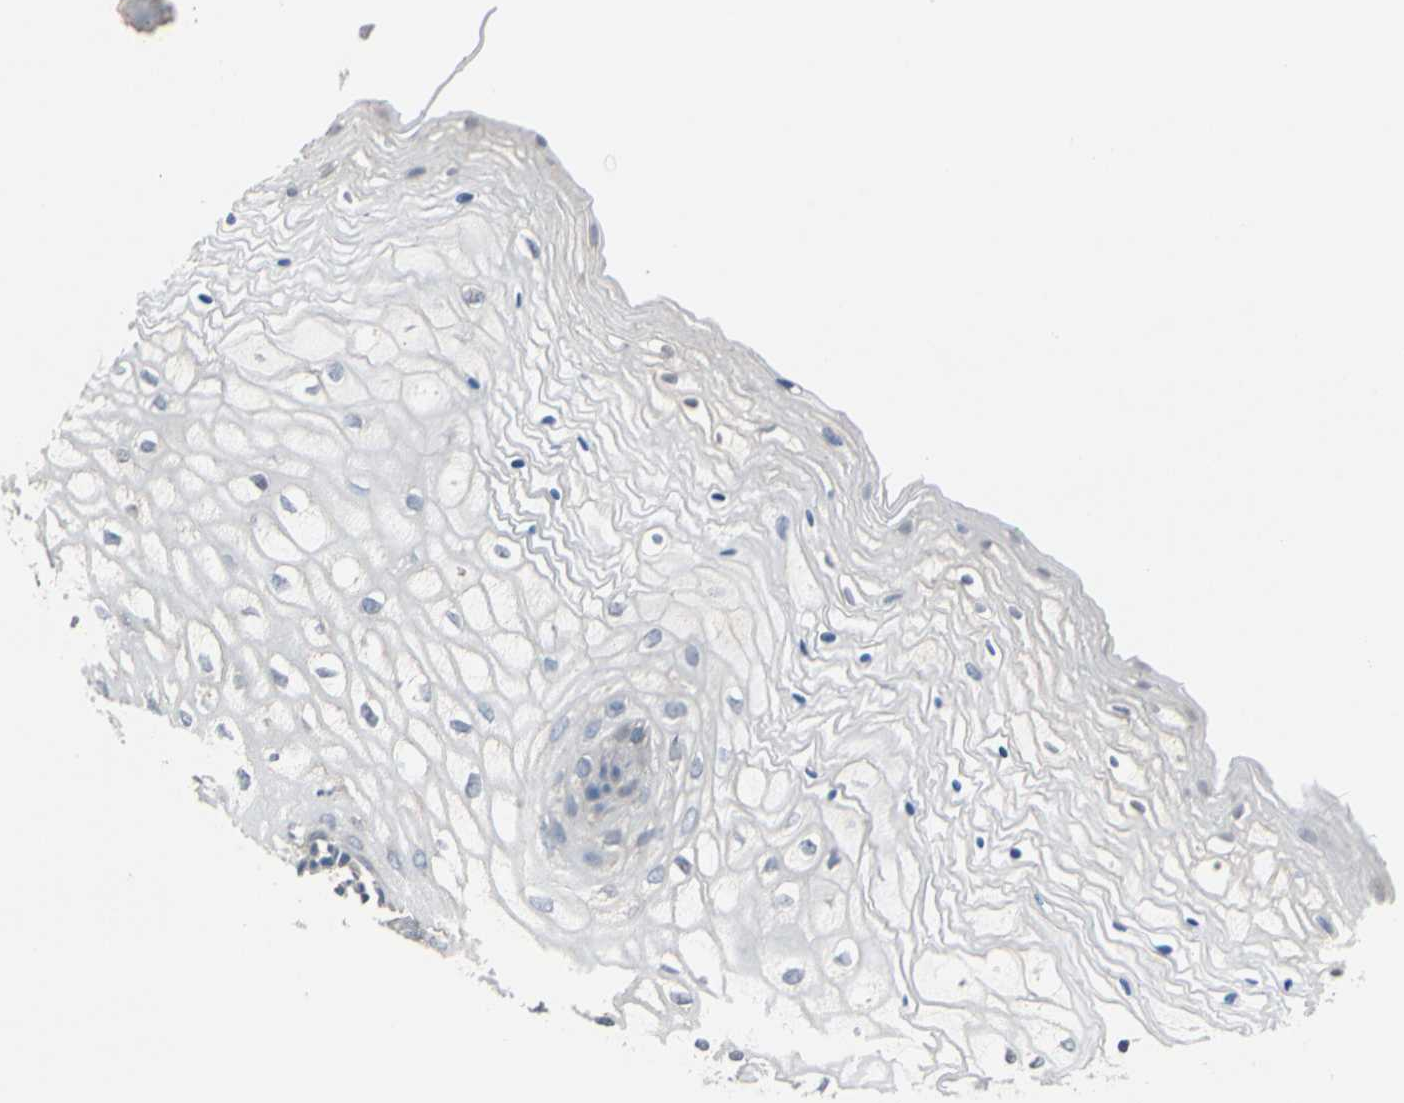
{"staining": {"intensity": "negative", "quantity": "none", "location": "none"}, "tissue": "vagina", "cell_type": "Squamous epithelial cells", "image_type": "normal", "snomed": [{"axis": "morphology", "description": "Normal tissue, NOS"}, {"axis": "topography", "description": "Vagina"}], "caption": "This is a image of immunohistochemistry staining of normal vagina, which shows no expression in squamous epithelial cells.", "gene": "SV2A", "patient": {"sex": "female", "age": 34}}